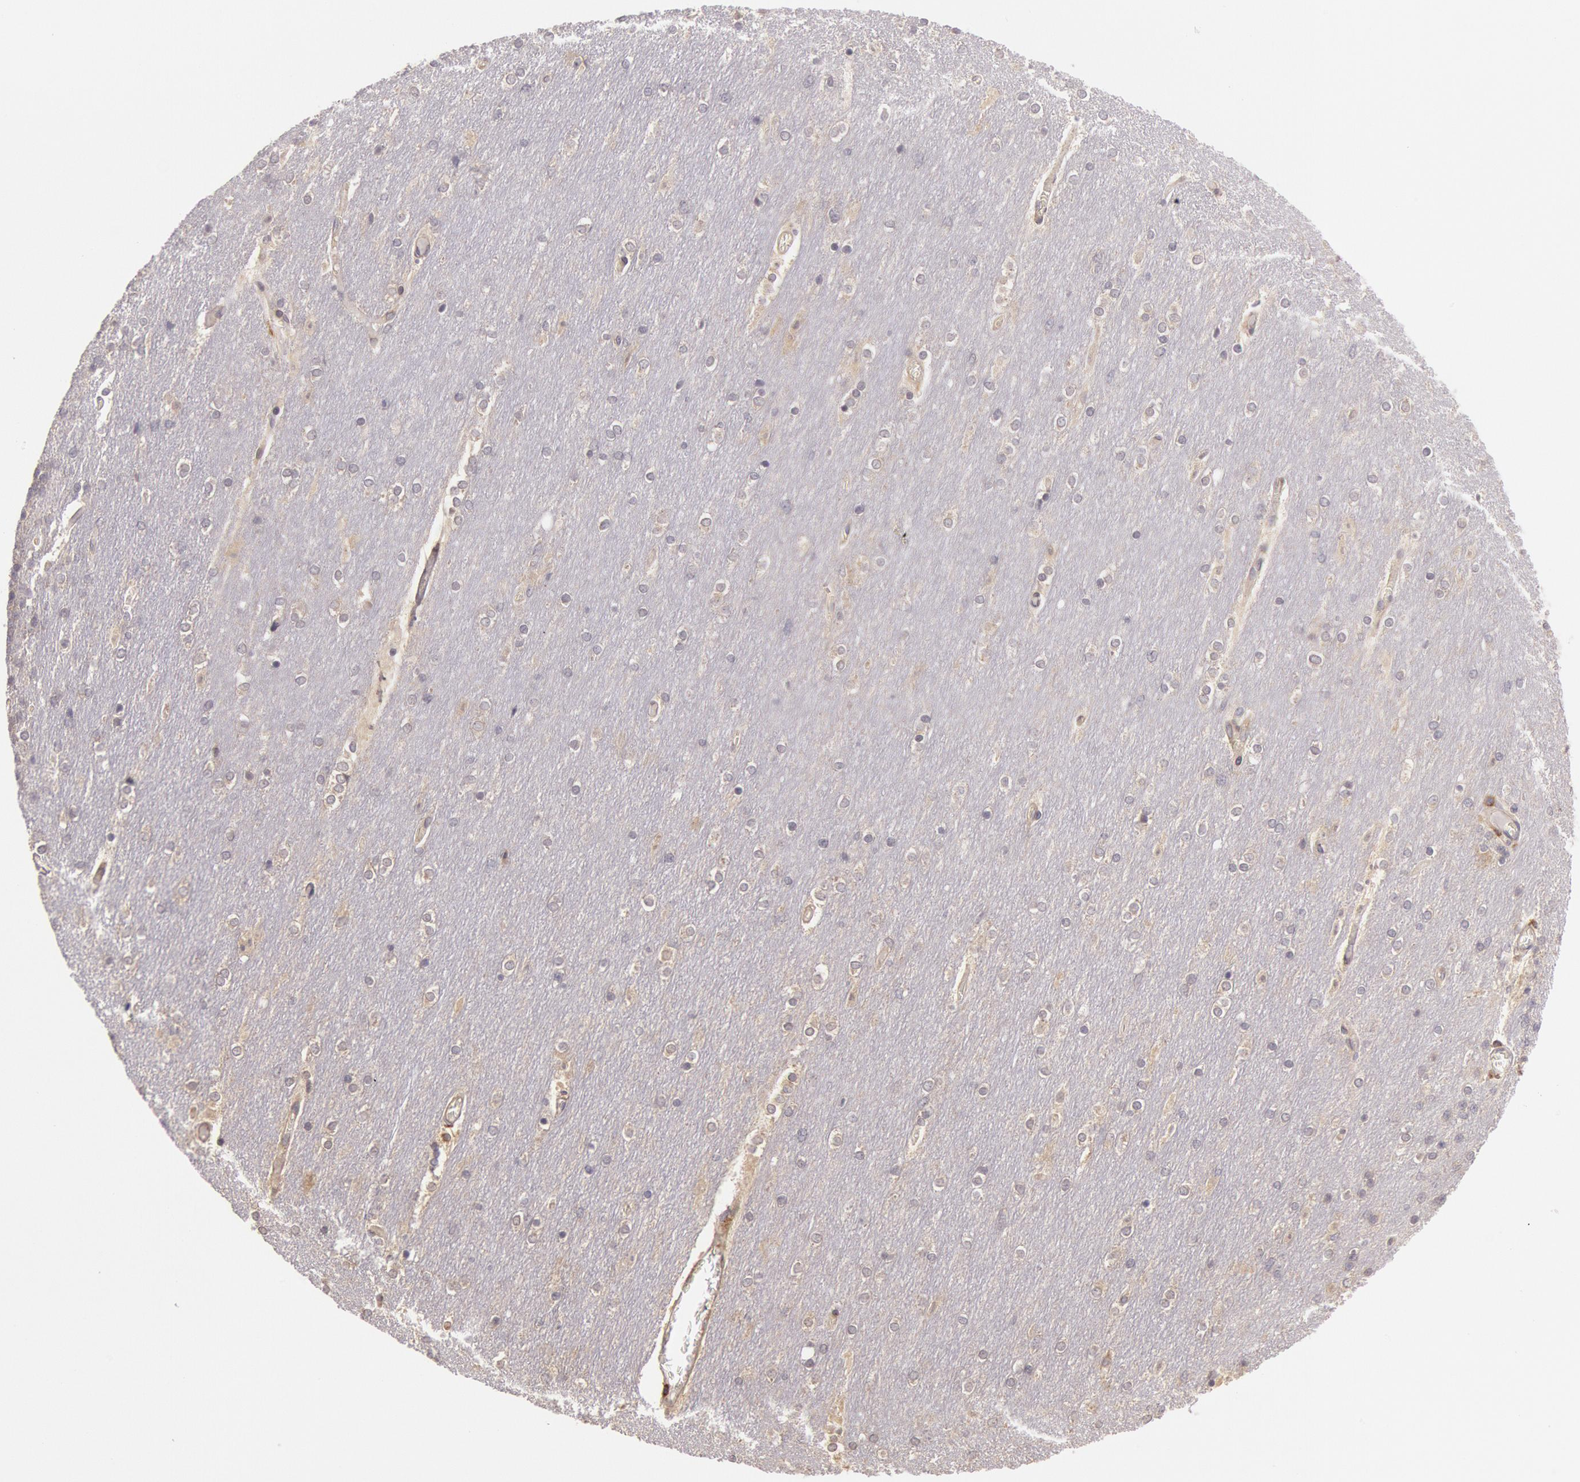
{"staining": {"intensity": "weak", "quantity": "25%-75%", "location": "cytoplasmic/membranous"}, "tissue": "cerebellum", "cell_type": "Cells in granular layer", "image_type": "normal", "snomed": [{"axis": "morphology", "description": "Normal tissue, NOS"}, {"axis": "topography", "description": "Cerebellum"}], "caption": "Unremarkable cerebellum was stained to show a protein in brown. There is low levels of weak cytoplasmic/membranous expression in about 25%-75% of cells in granular layer. The staining was performed using DAB, with brown indicating positive protein expression. Nuclei are stained blue with hematoxylin.", "gene": "NMT2", "patient": {"sex": "female", "age": 54}}